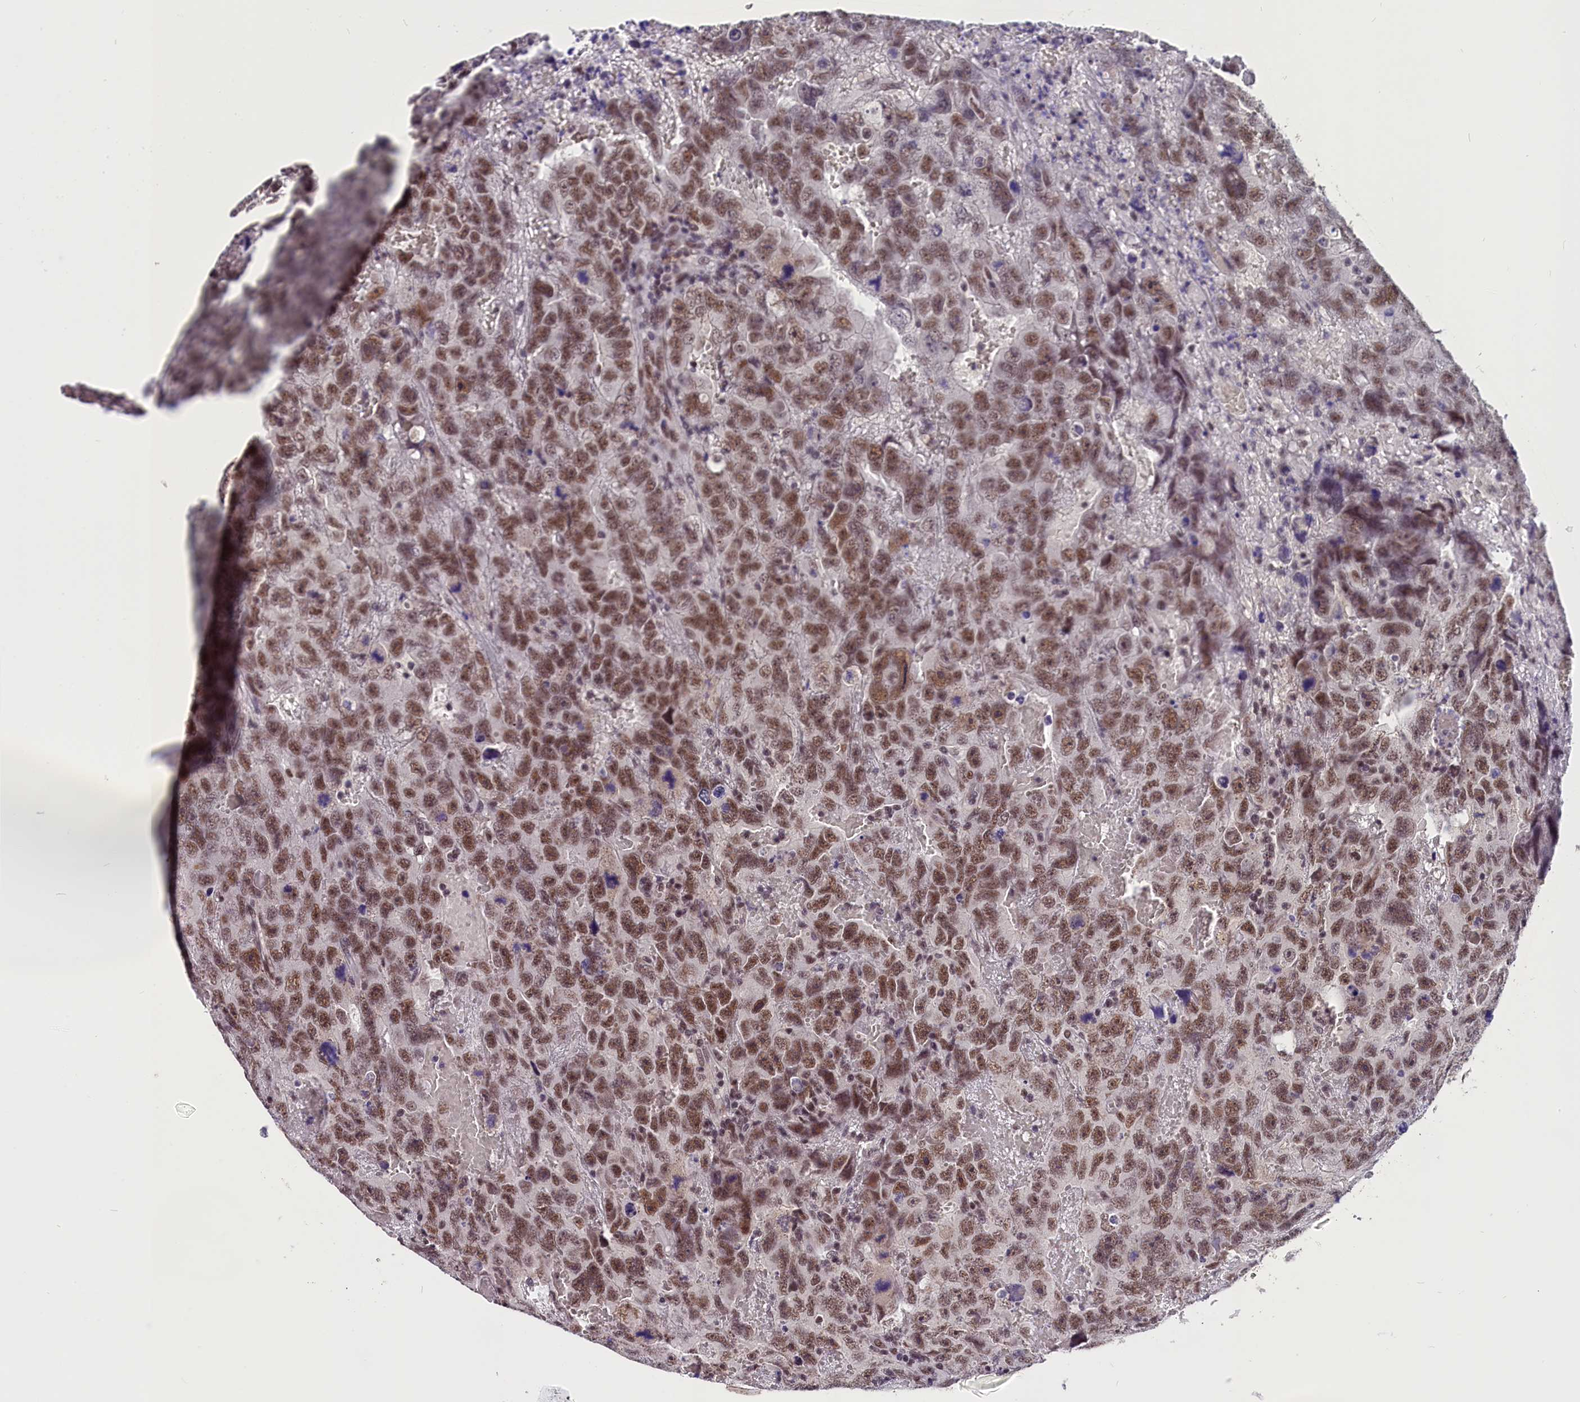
{"staining": {"intensity": "moderate", "quantity": ">75%", "location": "nuclear"}, "tissue": "testis cancer", "cell_type": "Tumor cells", "image_type": "cancer", "snomed": [{"axis": "morphology", "description": "Carcinoma, Embryonal, NOS"}, {"axis": "topography", "description": "Testis"}], "caption": "Immunohistochemical staining of human testis embryonal carcinoma displays medium levels of moderate nuclear expression in about >75% of tumor cells.", "gene": "ZC3H4", "patient": {"sex": "male", "age": 45}}